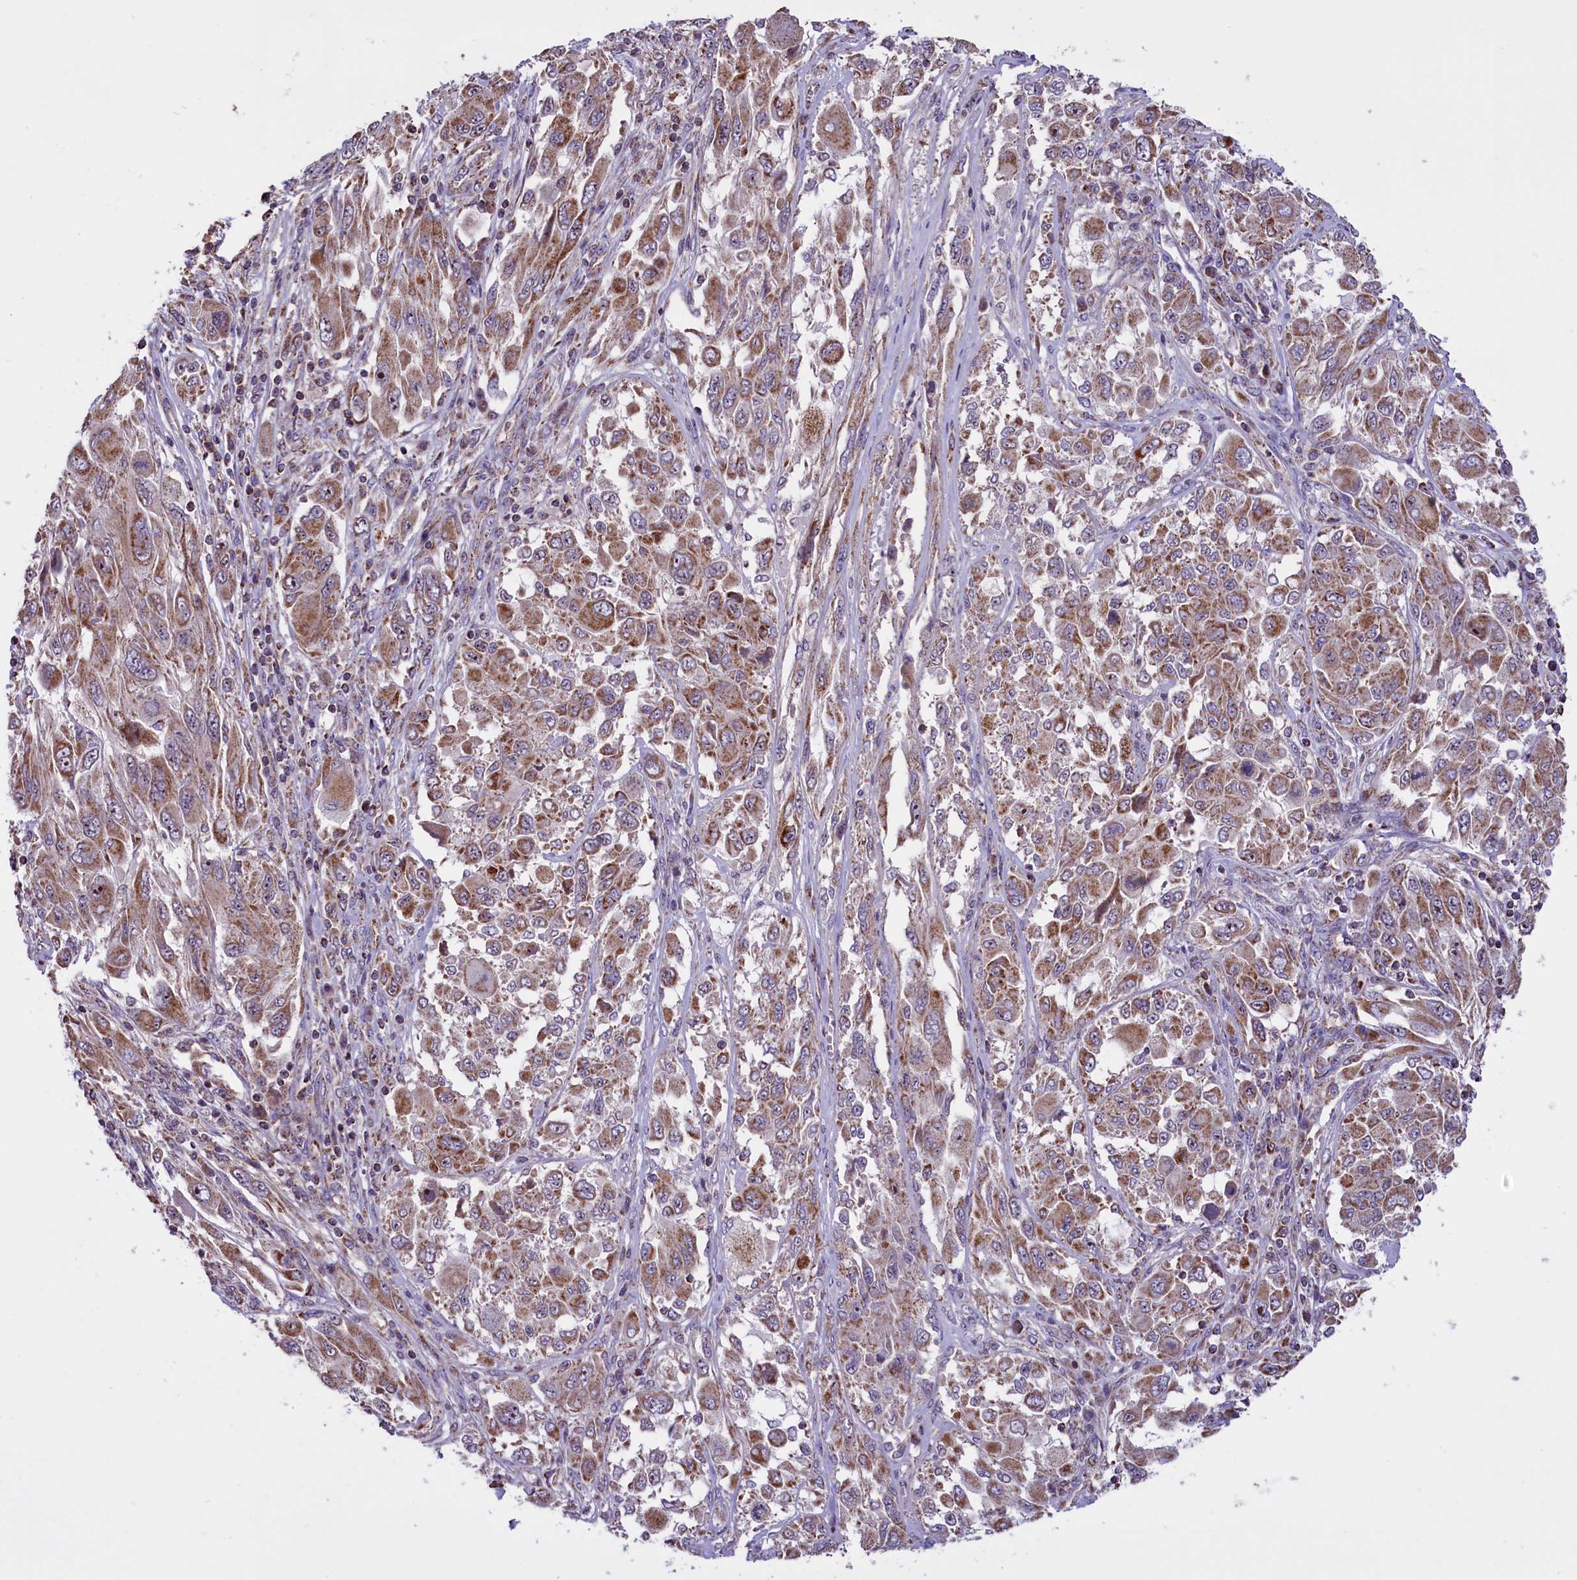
{"staining": {"intensity": "moderate", "quantity": ">75%", "location": "cytoplasmic/membranous"}, "tissue": "melanoma", "cell_type": "Tumor cells", "image_type": "cancer", "snomed": [{"axis": "morphology", "description": "Malignant melanoma, NOS"}, {"axis": "topography", "description": "Skin"}], "caption": "Malignant melanoma tissue reveals moderate cytoplasmic/membranous staining in approximately >75% of tumor cells (DAB (3,3'-diaminobenzidine) IHC, brown staining for protein, blue staining for nuclei).", "gene": "GLRX5", "patient": {"sex": "female", "age": 91}}